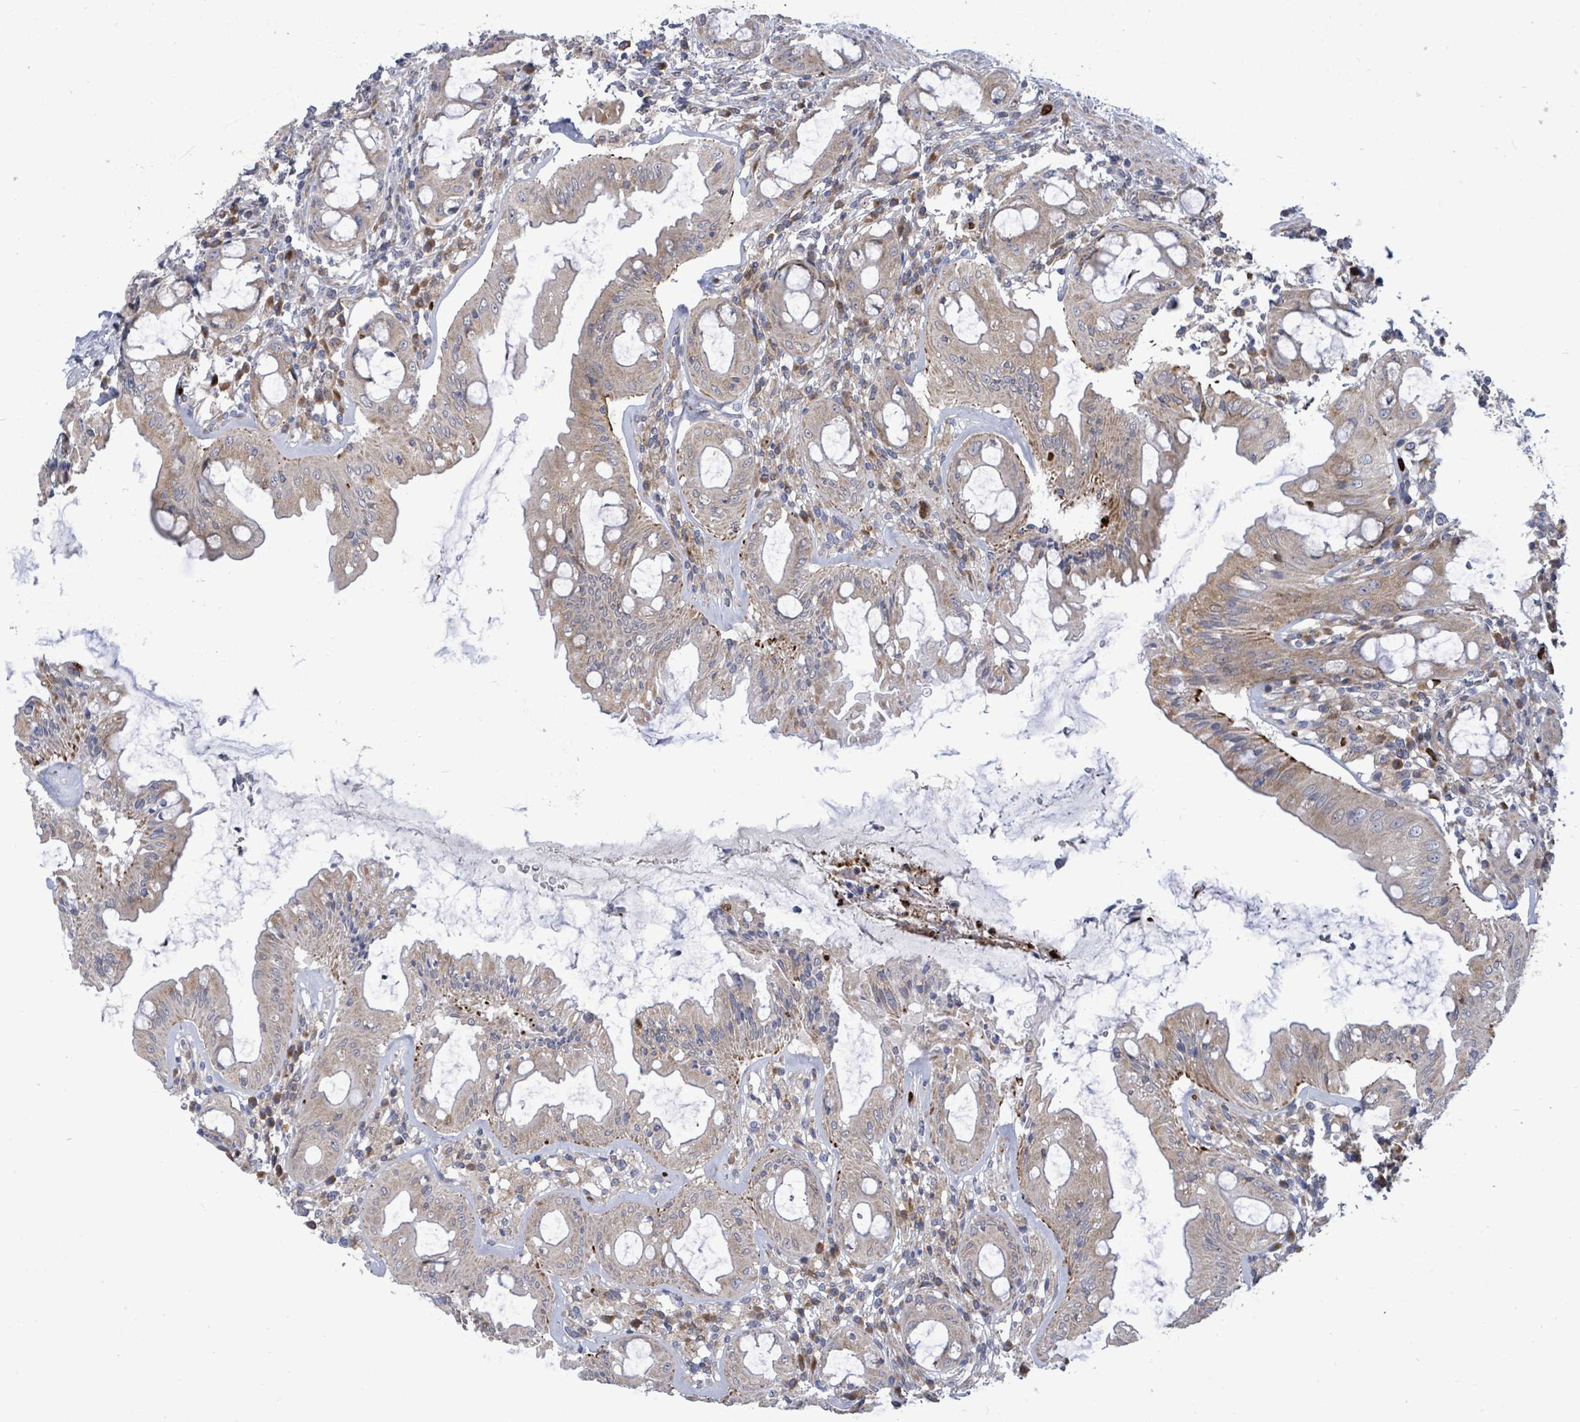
{"staining": {"intensity": "moderate", "quantity": ">75%", "location": "cytoplasmic/membranous"}, "tissue": "rectum", "cell_type": "Glandular cells", "image_type": "normal", "snomed": [{"axis": "morphology", "description": "Normal tissue, NOS"}, {"axis": "topography", "description": "Rectum"}], "caption": "Brown immunohistochemical staining in unremarkable rectum displays moderate cytoplasmic/membranous staining in approximately >75% of glandular cells.", "gene": "SAR1A", "patient": {"sex": "female", "age": 57}}